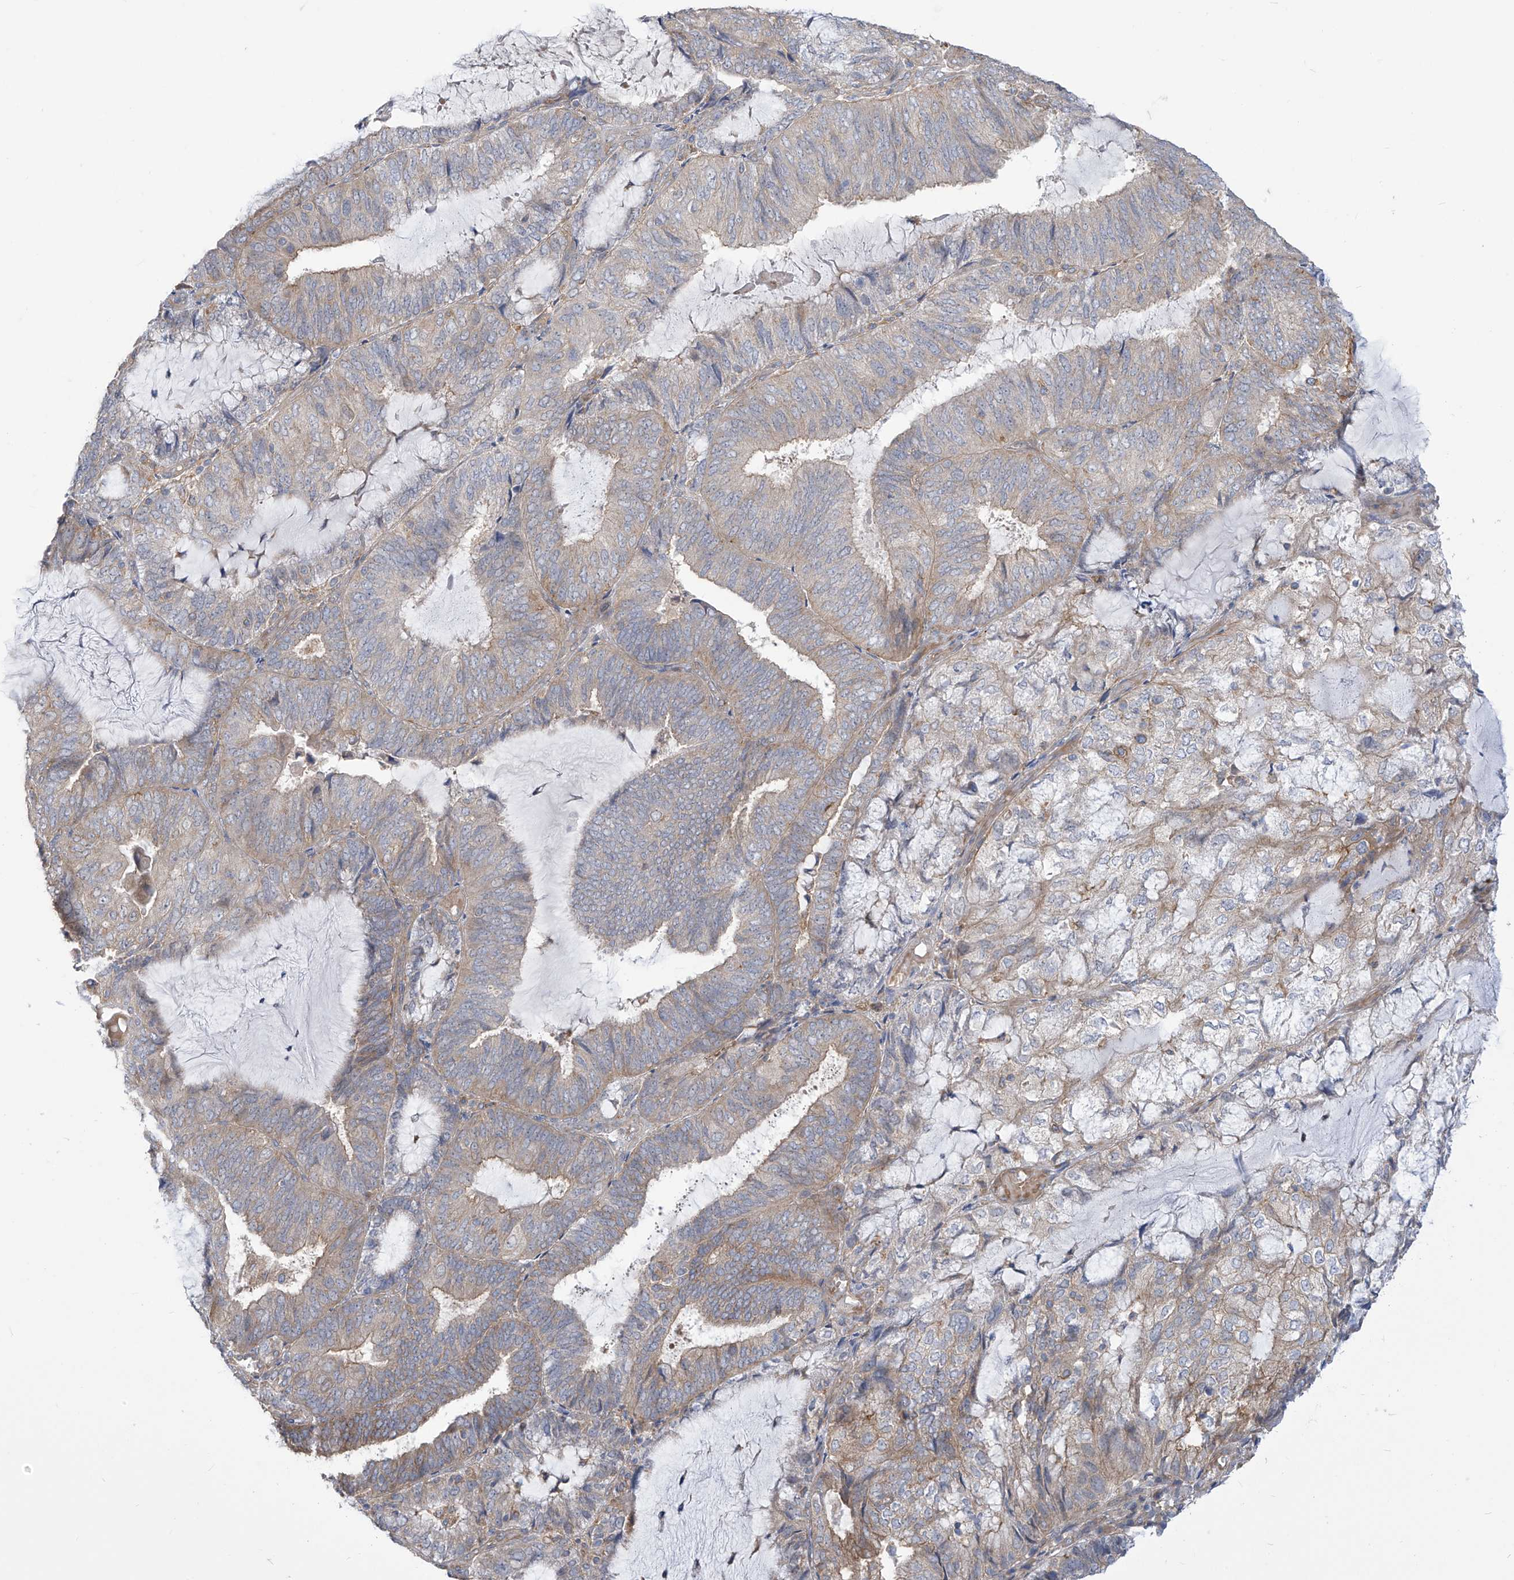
{"staining": {"intensity": "weak", "quantity": "25%-75%", "location": "cytoplasmic/membranous"}, "tissue": "endometrial cancer", "cell_type": "Tumor cells", "image_type": "cancer", "snomed": [{"axis": "morphology", "description": "Adenocarcinoma, NOS"}, {"axis": "topography", "description": "Endometrium"}], "caption": "The immunohistochemical stain shows weak cytoplasmic/membranous expression in tumor cells of endometrial adenocarcinoma tissue.", "gene": "ADAT2", "patient": {"sex": "female", "age": 81}}